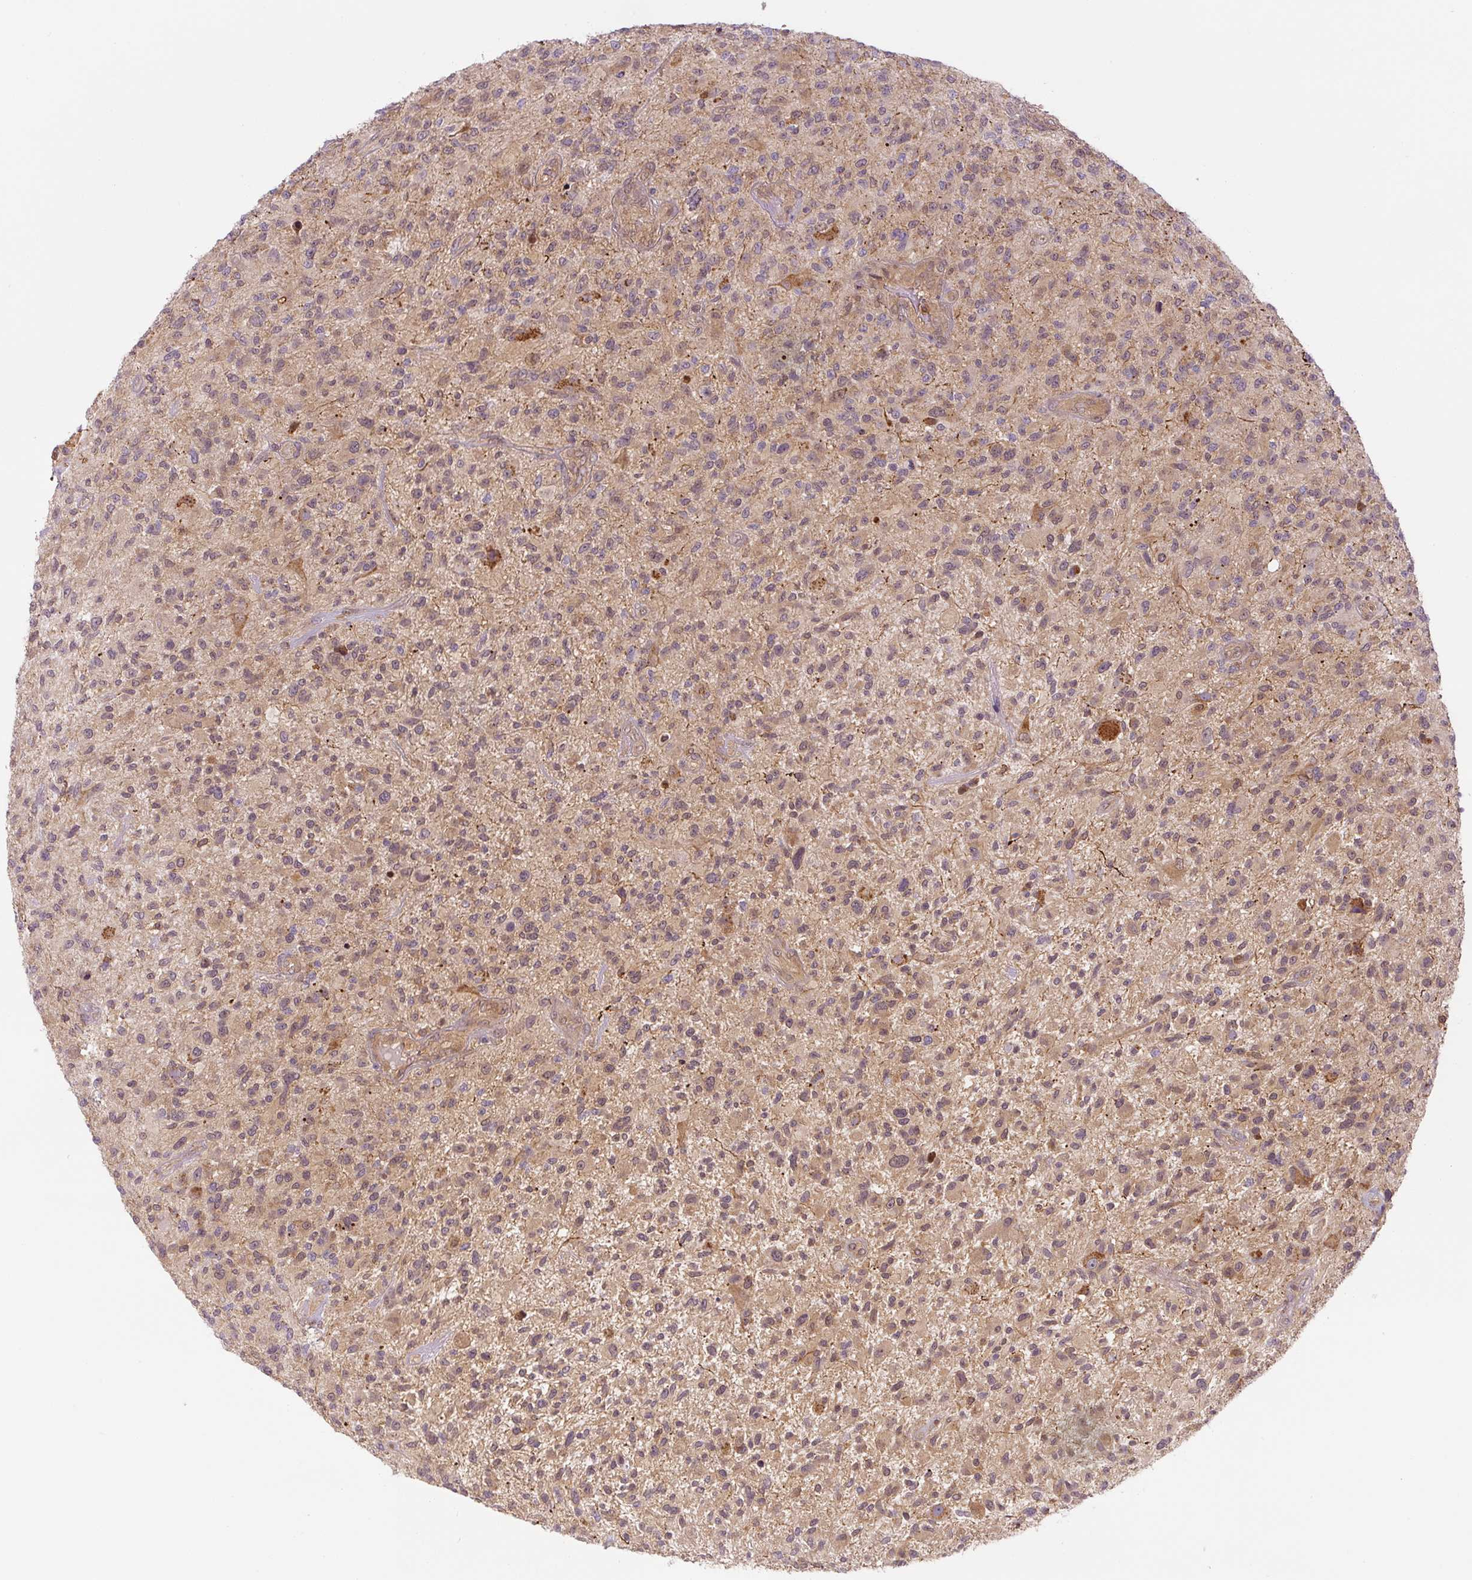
{"staining": {"intensity": "weak", "quantity": ">75%", "location": "cytoplasmic/membranous"}, "tissue": "glioma", "cell_type": "Tumor cells", "image_type": "cancer", "snomed": [{"axis": "morphology", "description": "Glioma, malignant, High grade"}, {"axis": "topography", "description": "Brain"}], "caption": "The histopathology image demonstrates immunohistochemical staining of glioma. There is weak cytoplasmic/membranous expression is appreciated in about >75% of tumor cells.", "gene": "ZSWIM7", "patient": {"sex": "male", "age": 47}}